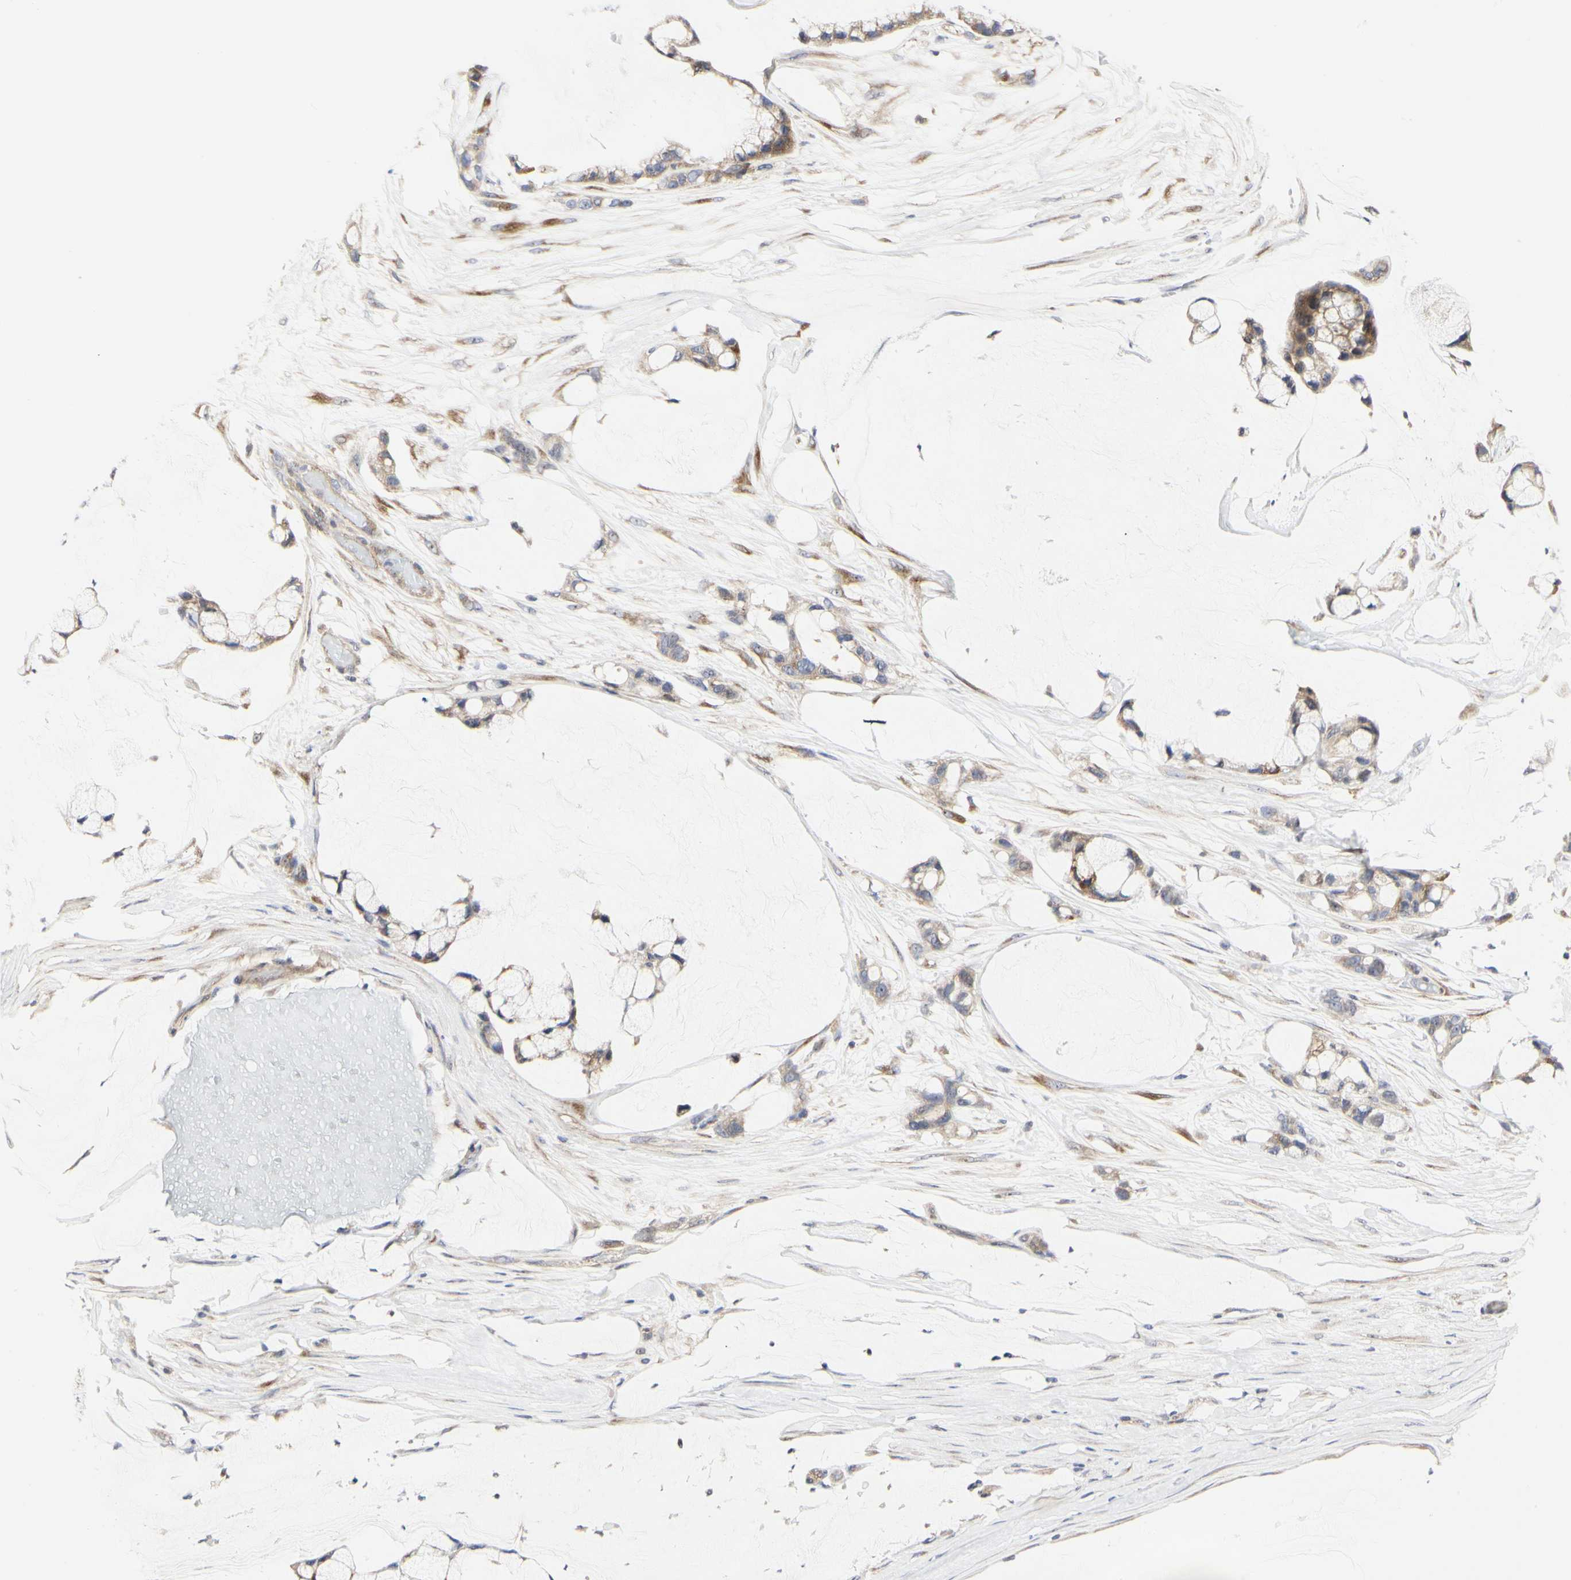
{"staining": {"intensity": "moderate", "quantity": ">75%", "location": "cytoplasmic/membranous"}, "tissue": "ovarian cancer", "cell_type": "Tumor cells", "image_type": "cancer", "snomed": [{"axis": "morphology", "description": "Cystadenocarcinoma, mucinous, NOS"}, {"axis": "topography", "description": "Ovary"}], "caption": "This histopathology image shows immunohistochemistry (IHC) staining of human ovarian mucinous cystadenocarcinoma, with medium moderate cytoplasmic/membranous positivity in about >75% of tumor cells.", "gene": "SHANK2", "patient": {"sex": "female", "age": 39}}